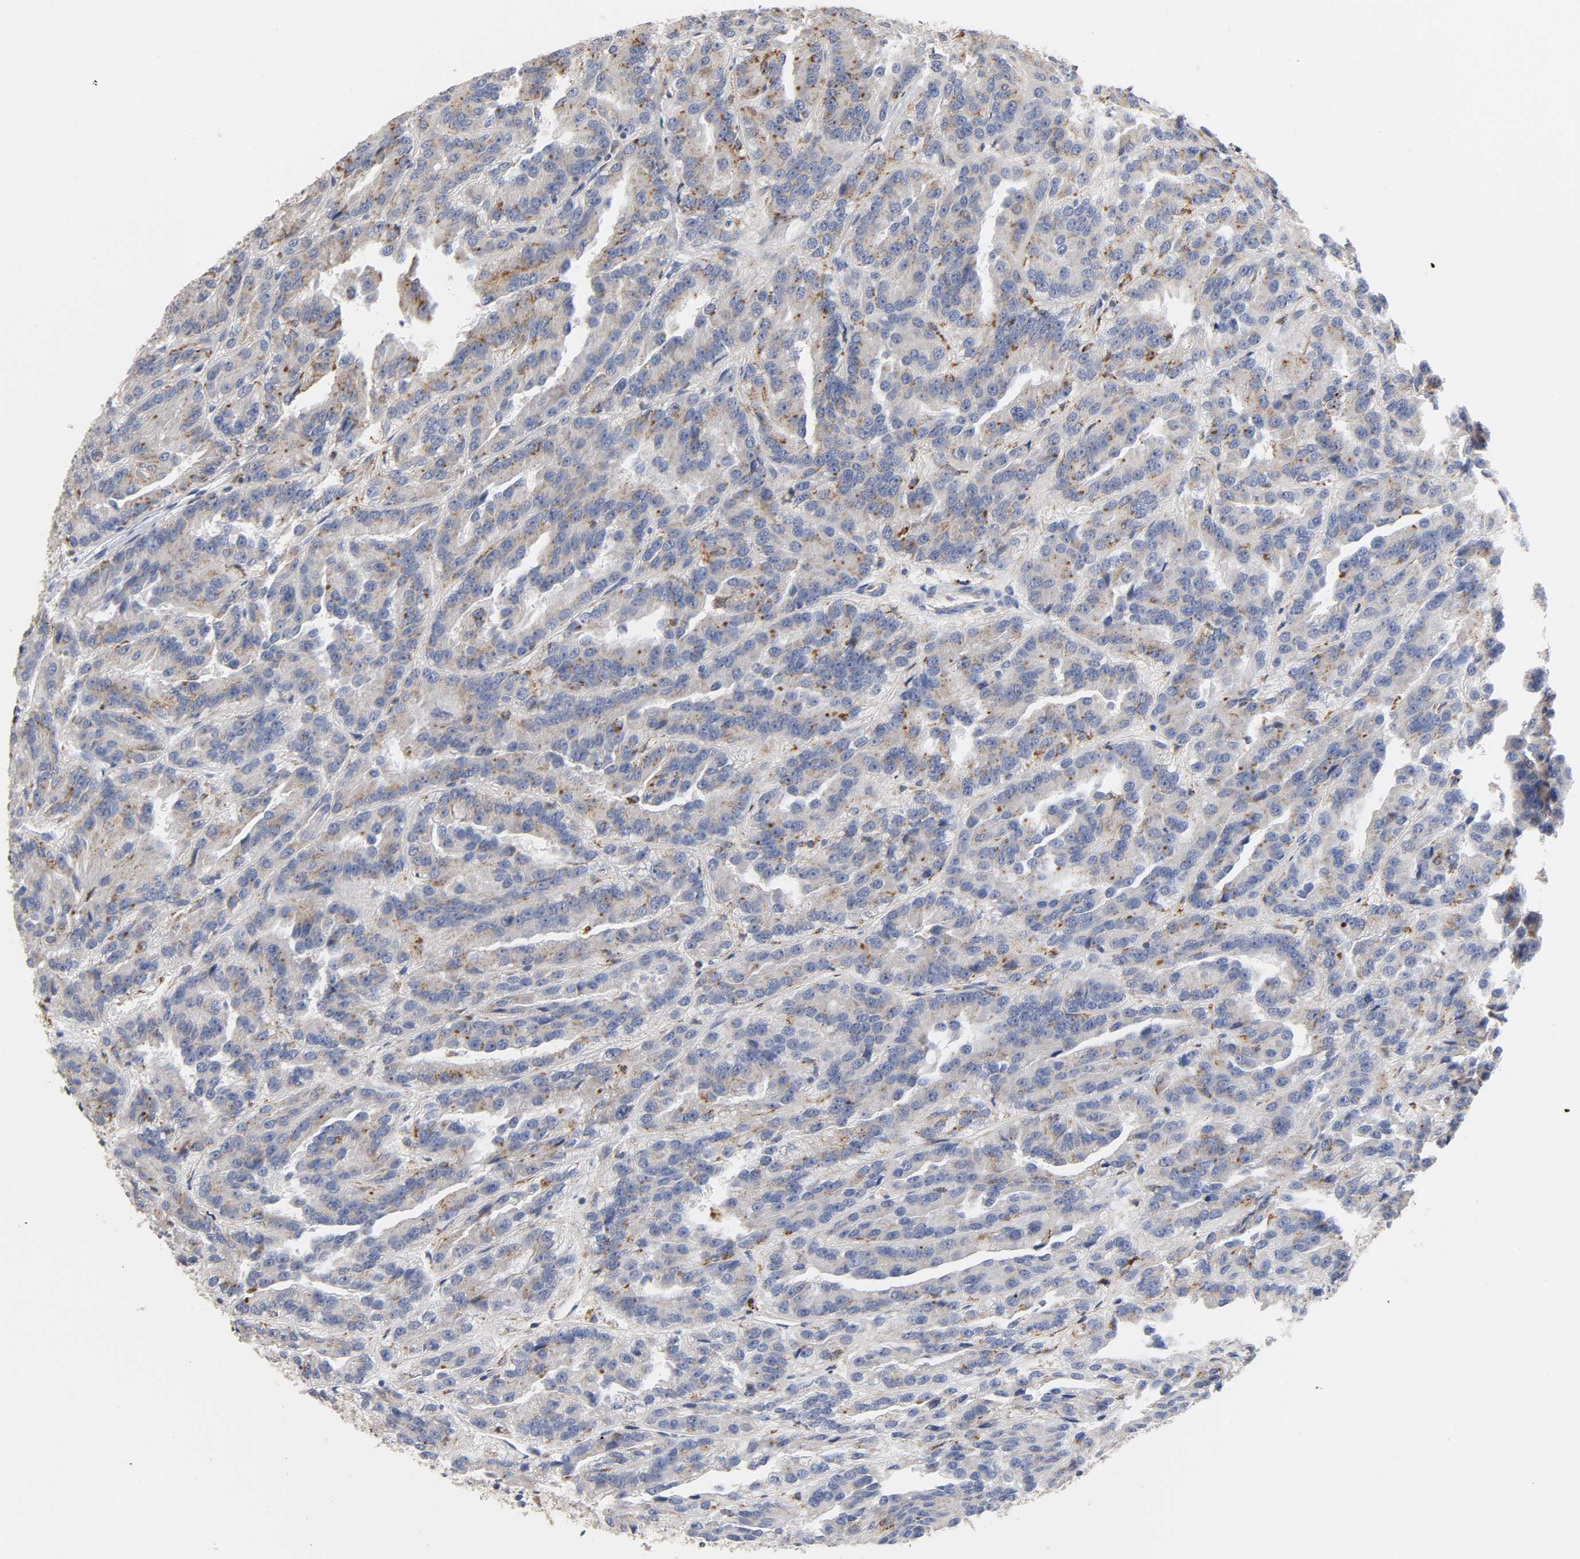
{"staining": {"intensity": "weak", "quantity": "25%-75%", "location": "cytoplasmic/membranous"}, "tissue": "renal cancer", "cell_type": "Tumor cells", "image_type": "cancer", "snomed": [{"axis": "morphology", "description": "Adenocarcinoma, NOS"}, {"axis": "topography", "description": "Kidney"}], "caption": "A photomicrograph showing weak cytoplasmic/membranous staining in about 25%-75% of tumor cells in renal adenocarcinoma, as visualized by brown immunohistochemical staining.", "gene": "SEMA5A", "patient": {"sex": "male", "age": 46}}